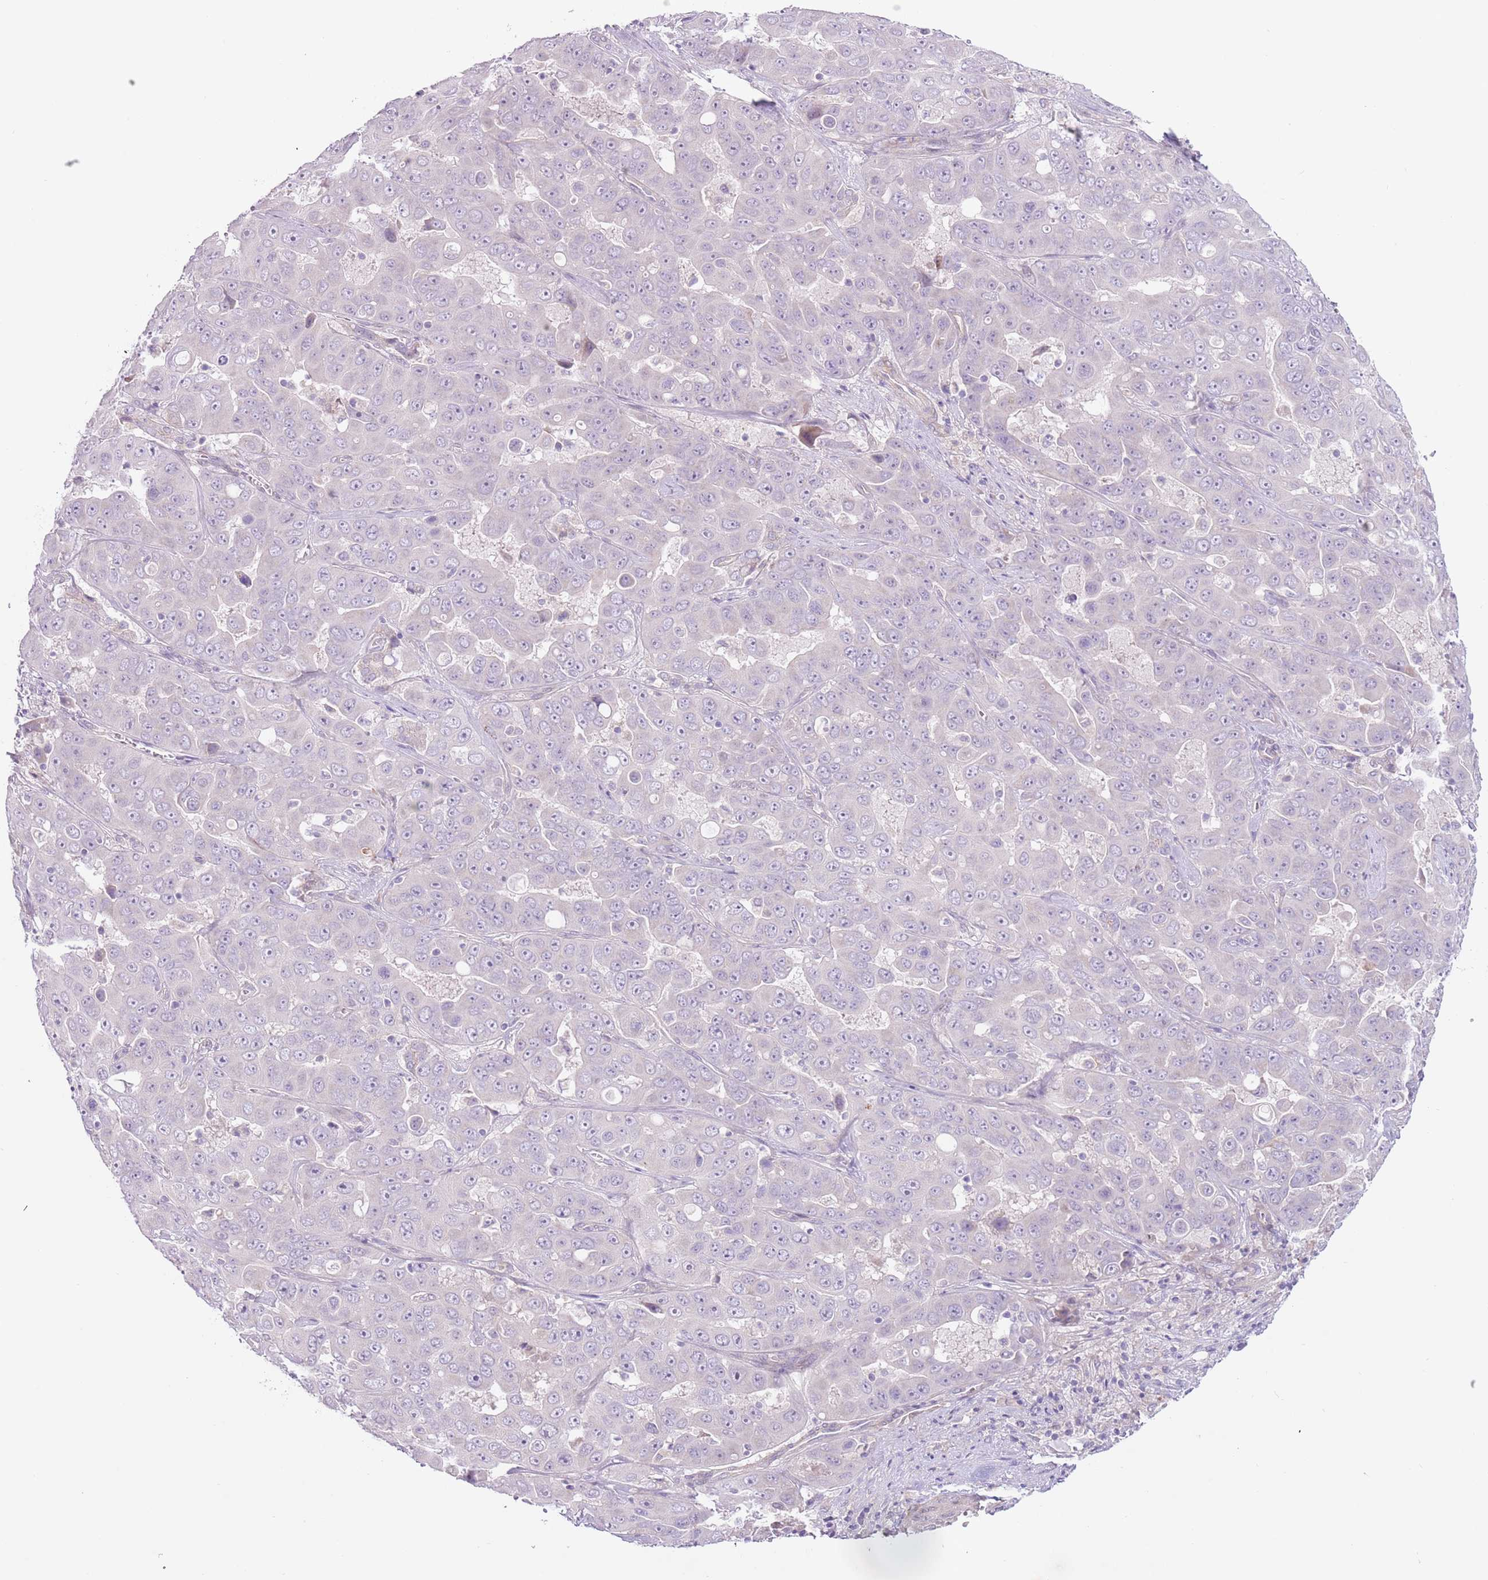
{"staining": {"intensity": "negative", "quantity": "none", "location": "none"}, "tissue": "liver cancer", "cell_type": "Tumor cells", "image_type": "cancer", "snomed": [{"axis": "morphology", "description": "Cholangiocarcinoma"}, {"axis": "topography", "description": "Liver"}], "caption": "An immunohistochemistry (IHC) image of cholangiocarcinoma (liver) is shown. There is no staining in tumor cells of cholangiocarcinoma (liver). Nuclei are stained in blue.", "gene": "MRO", "patient": {"sex": "female", "age": 52}}